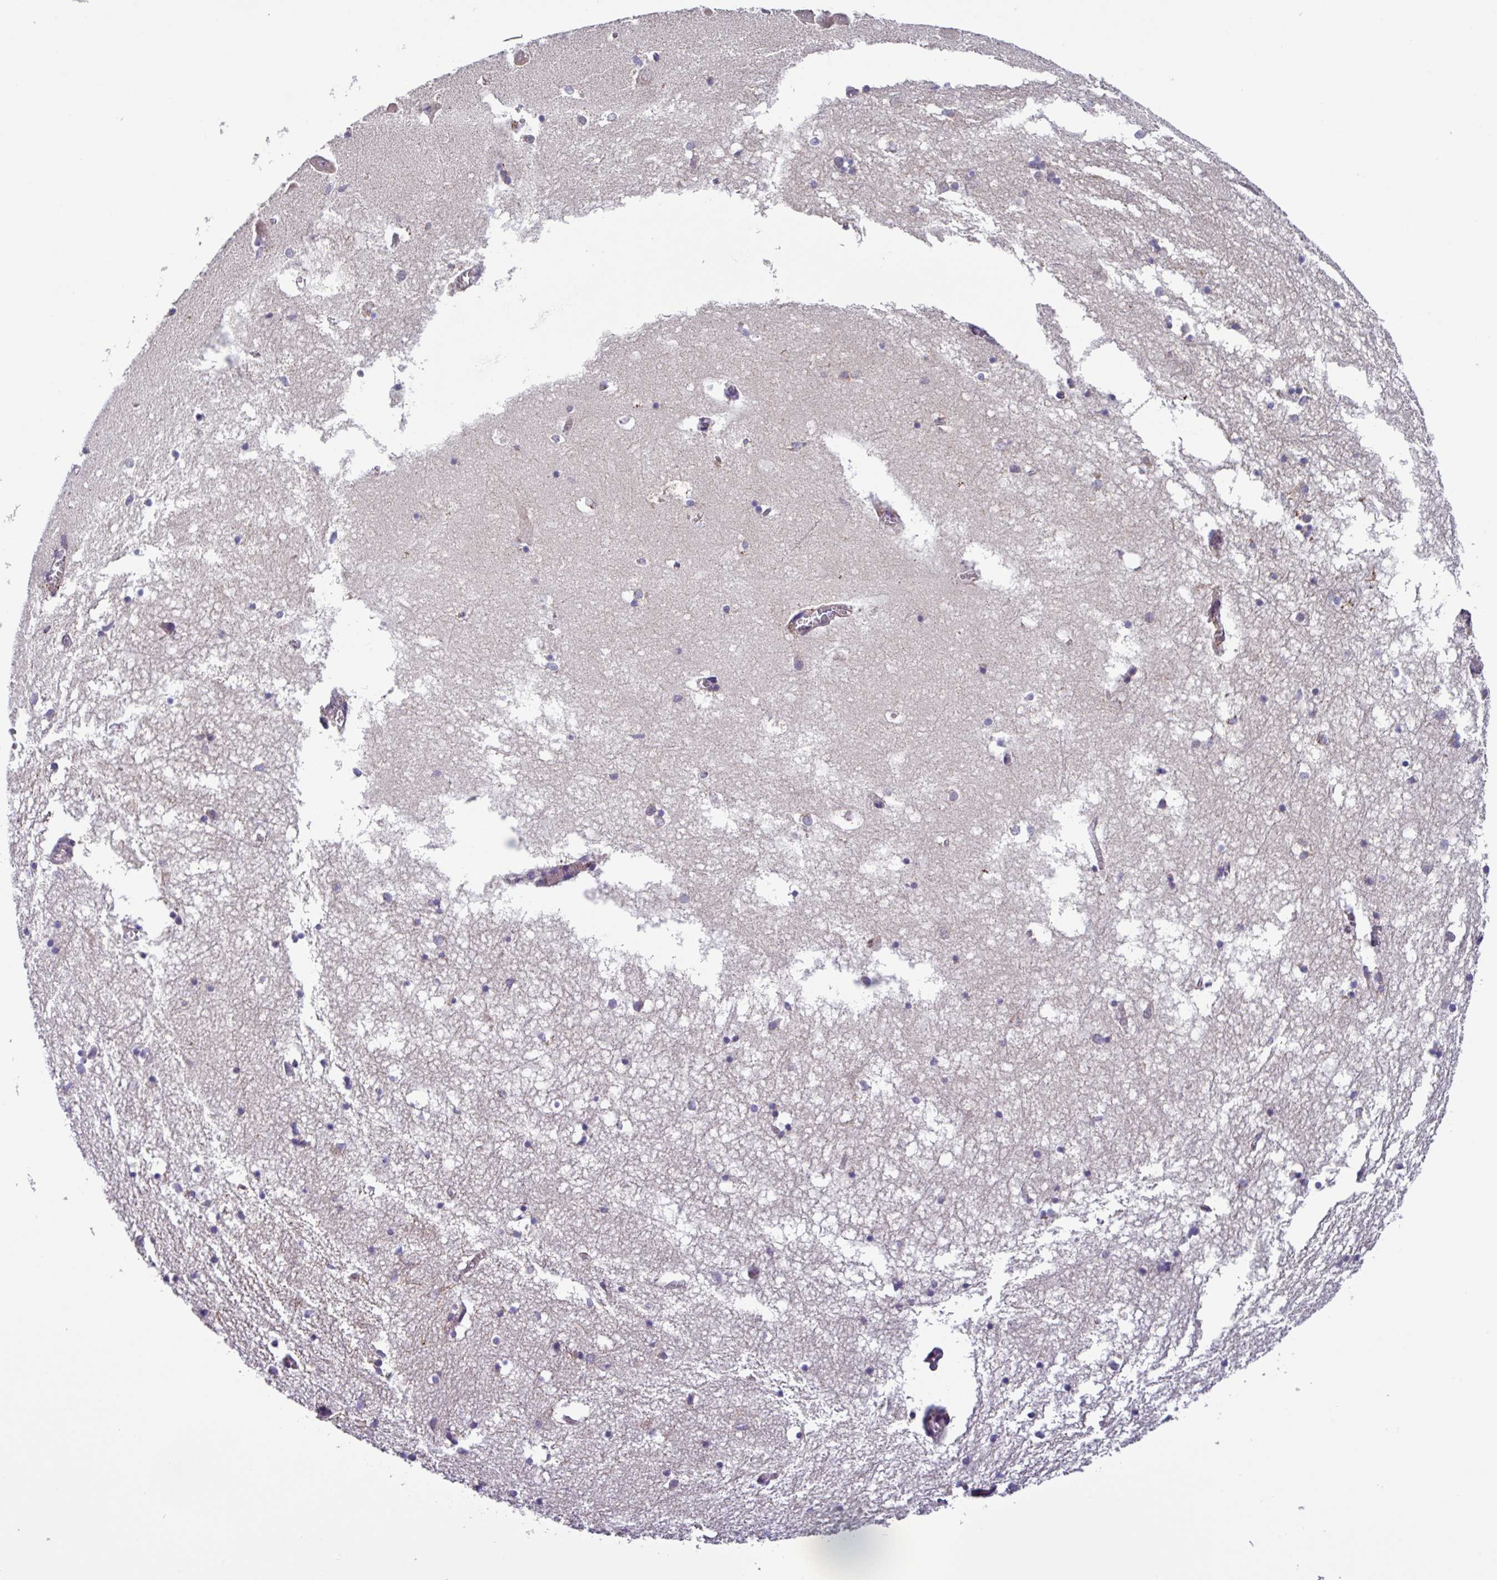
{"staining": {"intensity": "negative", "quantity": "none", "location": "none"}, "tissue": "hippocampus", "cell_type": "Glial cells", "image_type": "normal", "snomed": [{"axis": "morphology", "description": "Normal tissue, NOS"}, {"axis": "topography", "description": "Hippocampus"}], "caption": "Hippocampus was stained to show a protein in brown. There is no significant expression in glial cells. (Immunohistochemistry, brightfield microscopy, high magnification).", "gene": "AKIRIN1", "patient": {"sex": "male", "age": 70}}